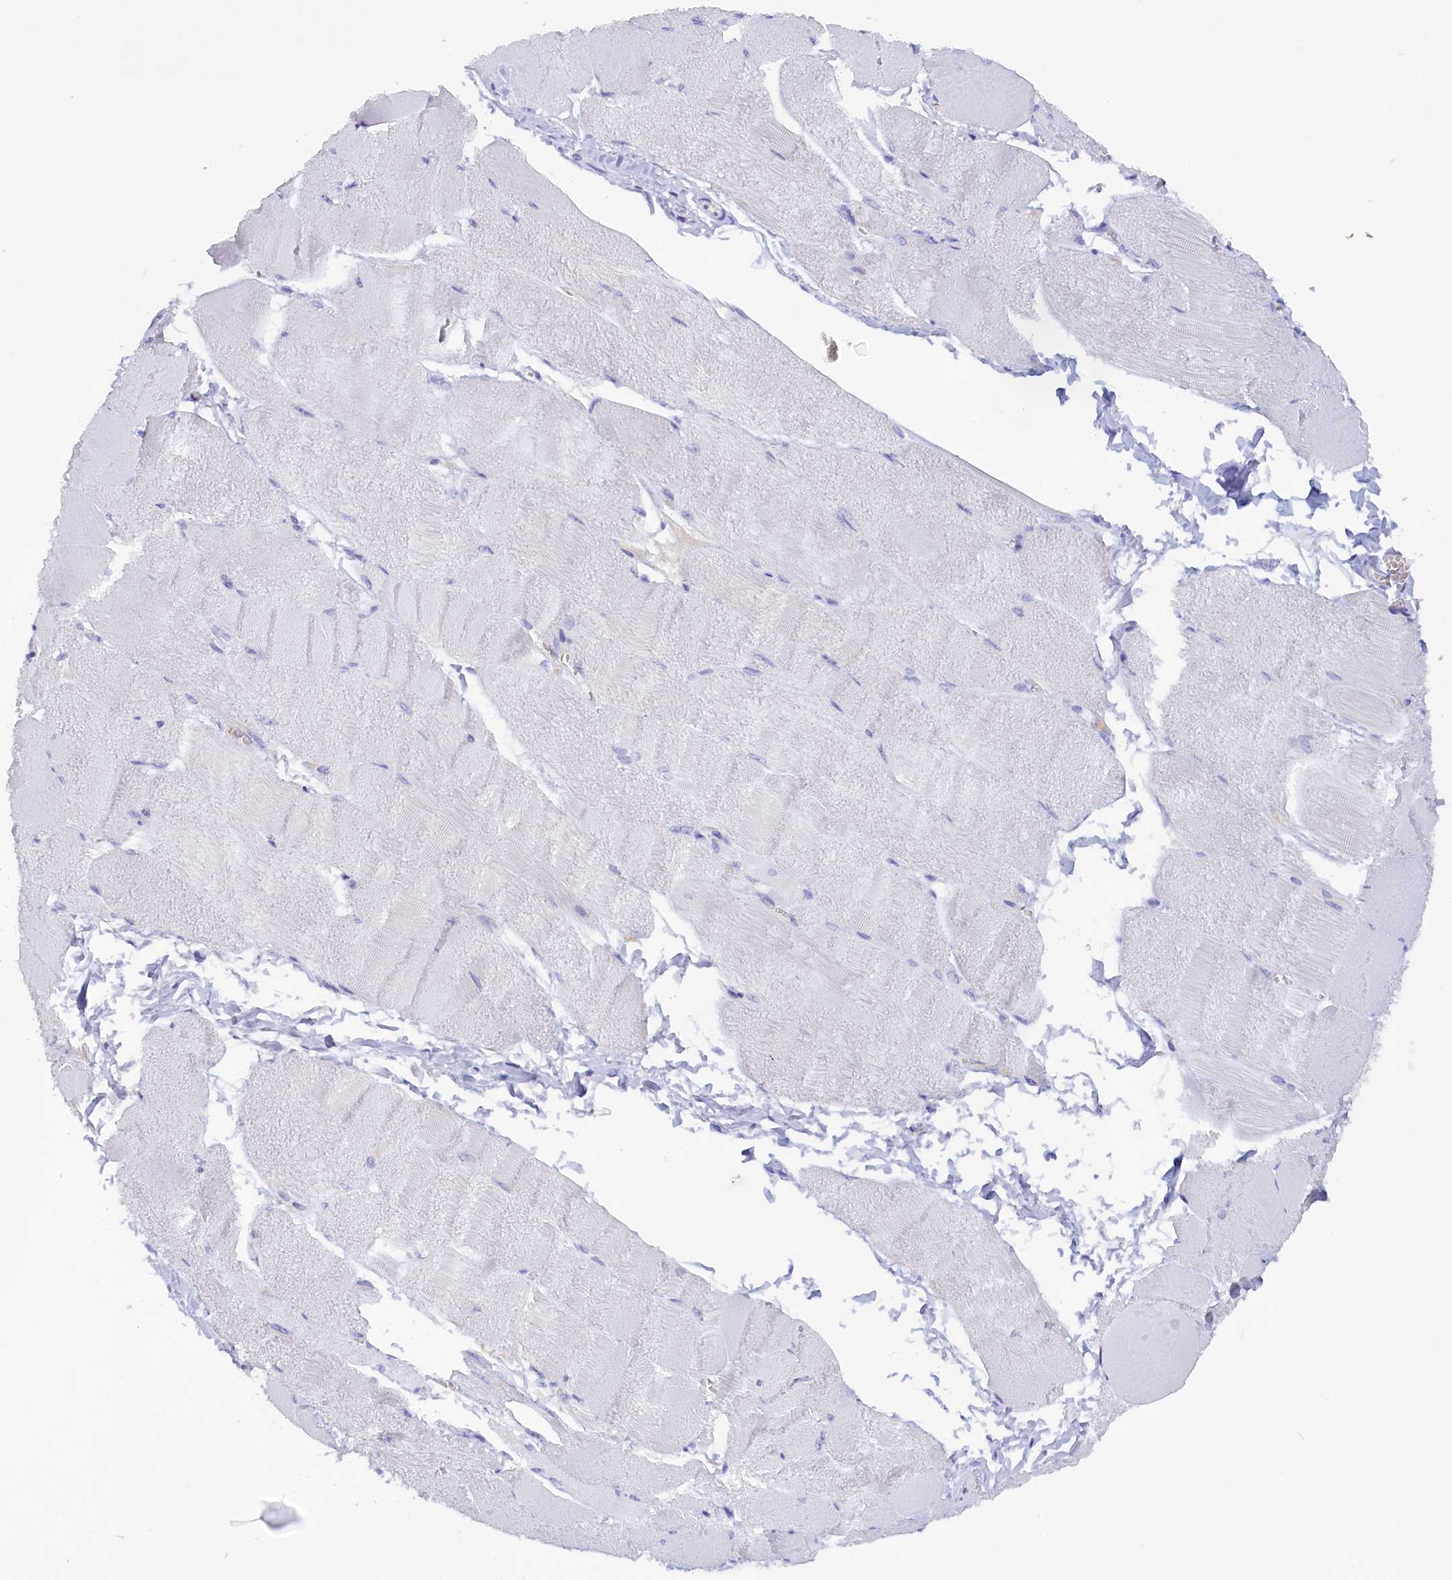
{"staining": {"intensity": "negative", "quantity": "none", "location": "none"}, "tissue": "skeletal muscle", "cell_type": "Myocytes", "image_type": "normal", "snomed": [{"axis": "morphology", "description": "Normal tissue, NOS"}, {"axis": "morphology", "description": "Basal cell carcinoma"}, {"axis": "topography", "description": "Skeletal muscle"}], "caption": "This is an immunohistochemistry (IHC) histopathology image of benign human skeletal muscle. There is no positivity in myocytes.", "gene": "PROK2", "patient": {"sex": "female", "age": 64}}